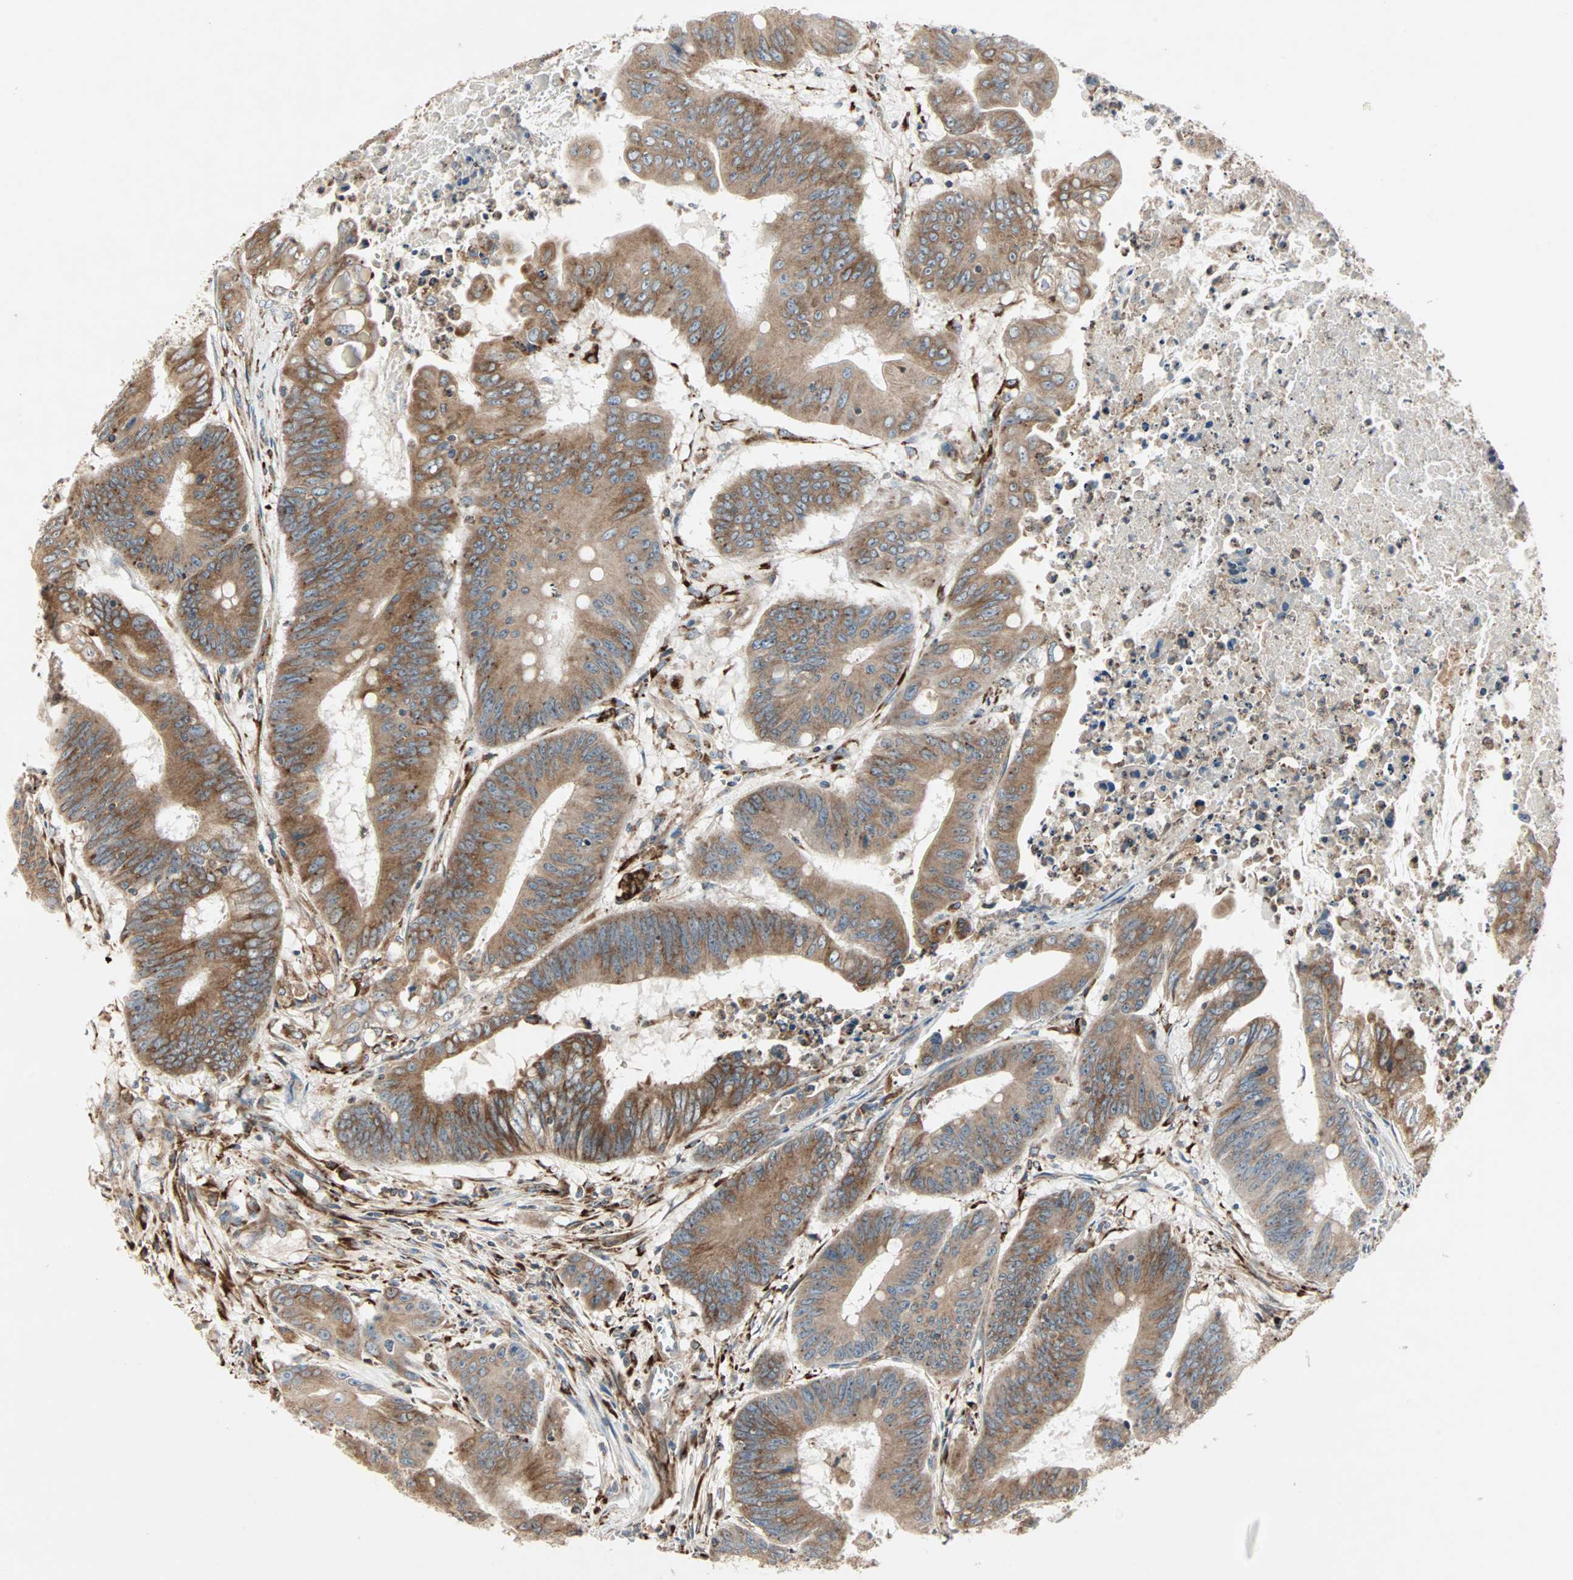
{"staining": {"intensity": "moderate", "quantity": ">75%", "location": "cytoplasmic/membranous"}, "tissue": "colorectal cancer", "cell_type": "Tumor cells", "image_type": "cancer", "snomed": [{"axis": "morphology", "description": "Adenocarcinoma, NOS"}, {"axis": "topography", "description": "Colon"}], "caption": "Immunohistochemistry (IHC) micrograph of neoplastic tissue: human adenocarcinoma (colorectal) stained using immunohistochemistry demonstrates medium levels of moderate protein expression localized specifically in the cytoplasmic/membranous of tumor cells, appearing as a cytoplasmic/membranous brown color.", "gene": "H6PD", "patient": {"sex": "male", "age": 45}}